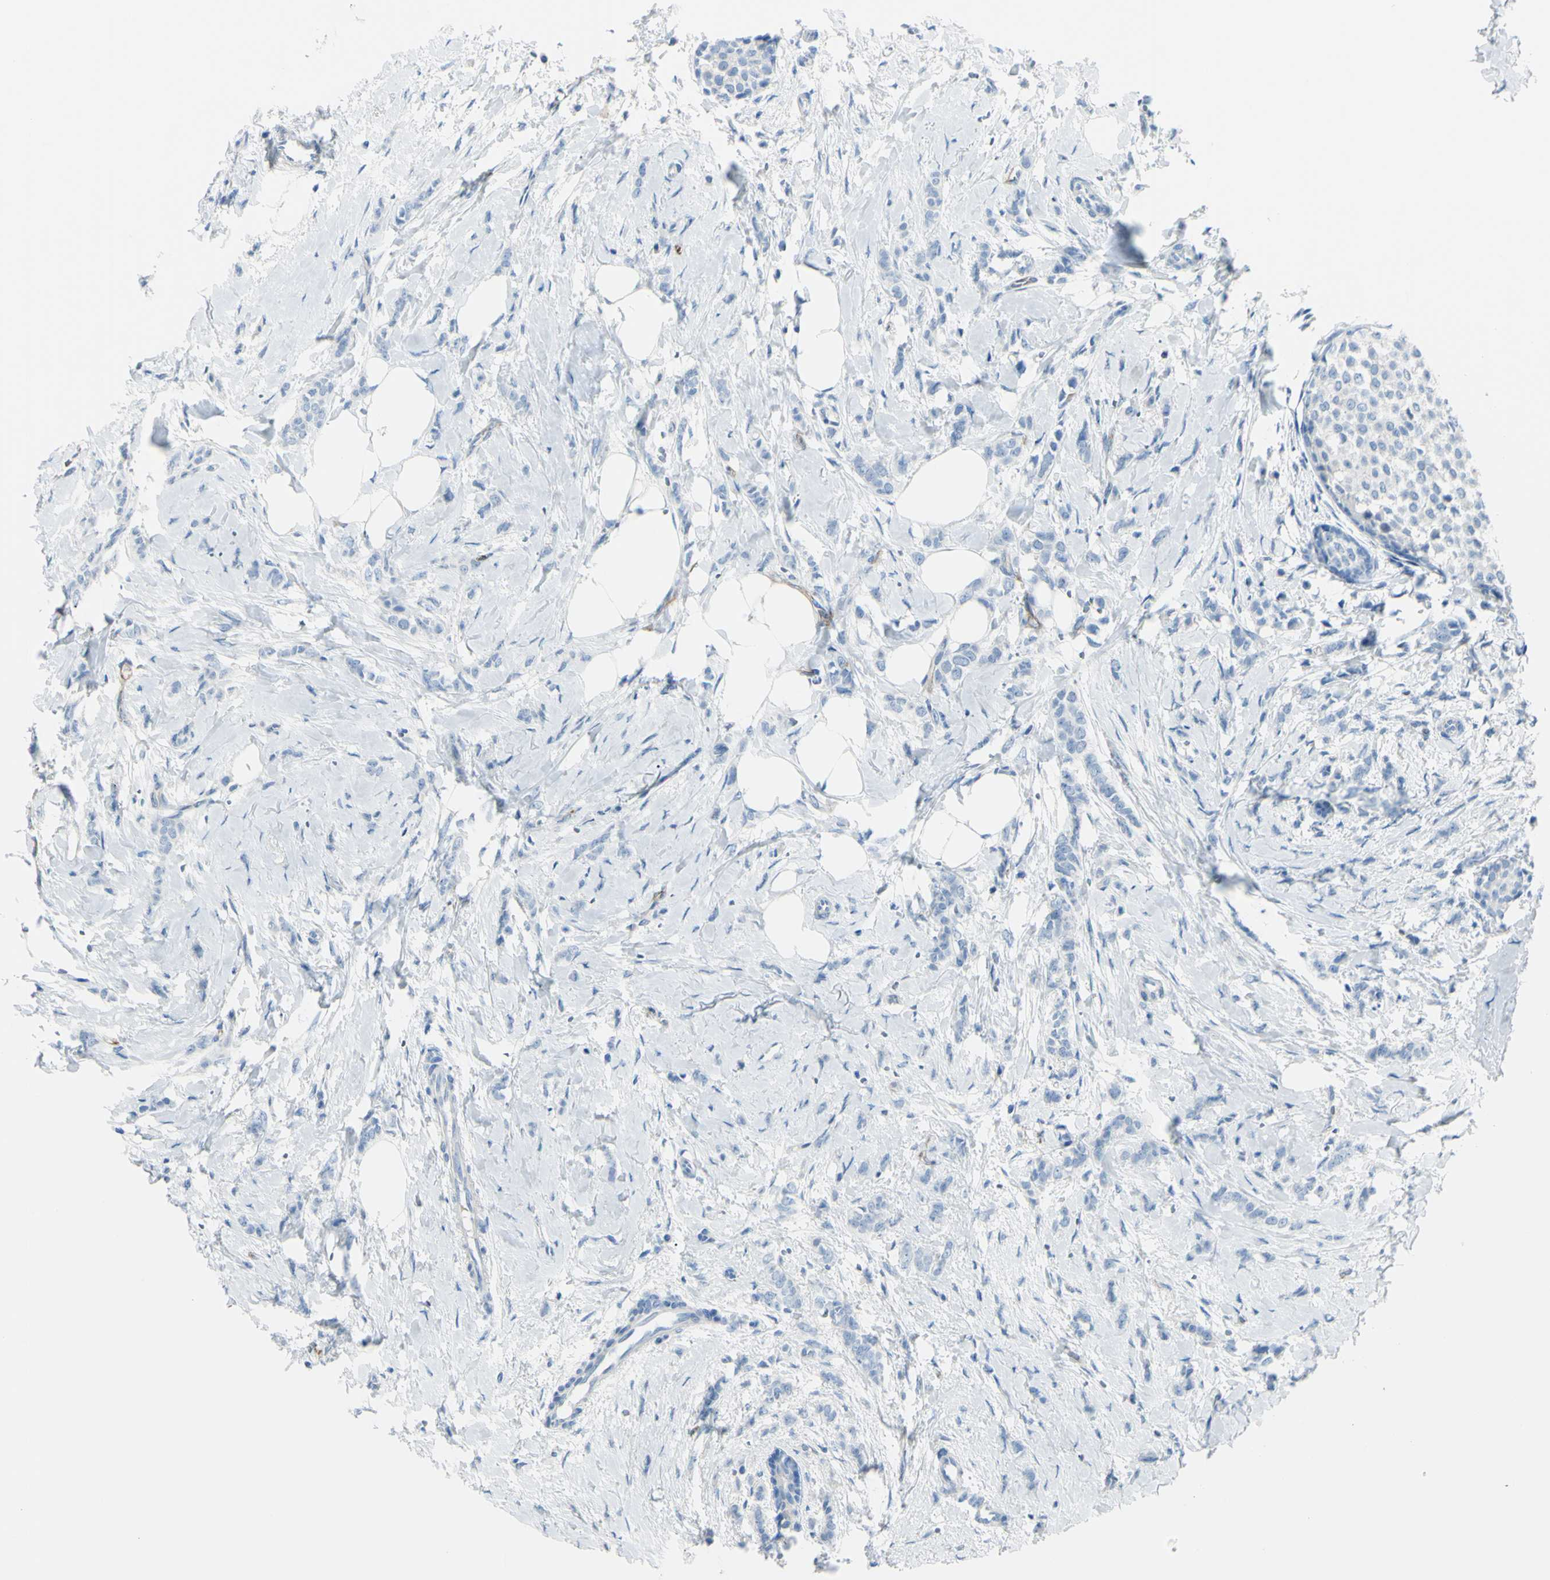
{"staining": {"intensity": "negative", "quantity": "none", "location": "none"}, "tissue": "breast cancer", "cell_type": "Tumor cells", "image_type": "cancer", "snomed": [{"axis": "morphology", "description": "Lobular carcinoma, in situ"}, {"axis": "morphology", "description": "Lobular carcinoma"}, {"axis": "topography", "description": "Breast"}], "caption": "Immunohistochemistry photomicrograph of neoplastic tissue: human breast lobular carcinoma in situ stained with DAB (3,3'-diaminobenzidine) demonstrates no significant protein staining in tumor cells. The staining was performed using DAB (3,3'-diaminobenzidine) to visualize the protein expression in brown, while the nuclei were stained in blue with hematoxylin (Magnification: 20x).", "gene": "FOLH1", "patient": {"sex": "female", "age": 41}}